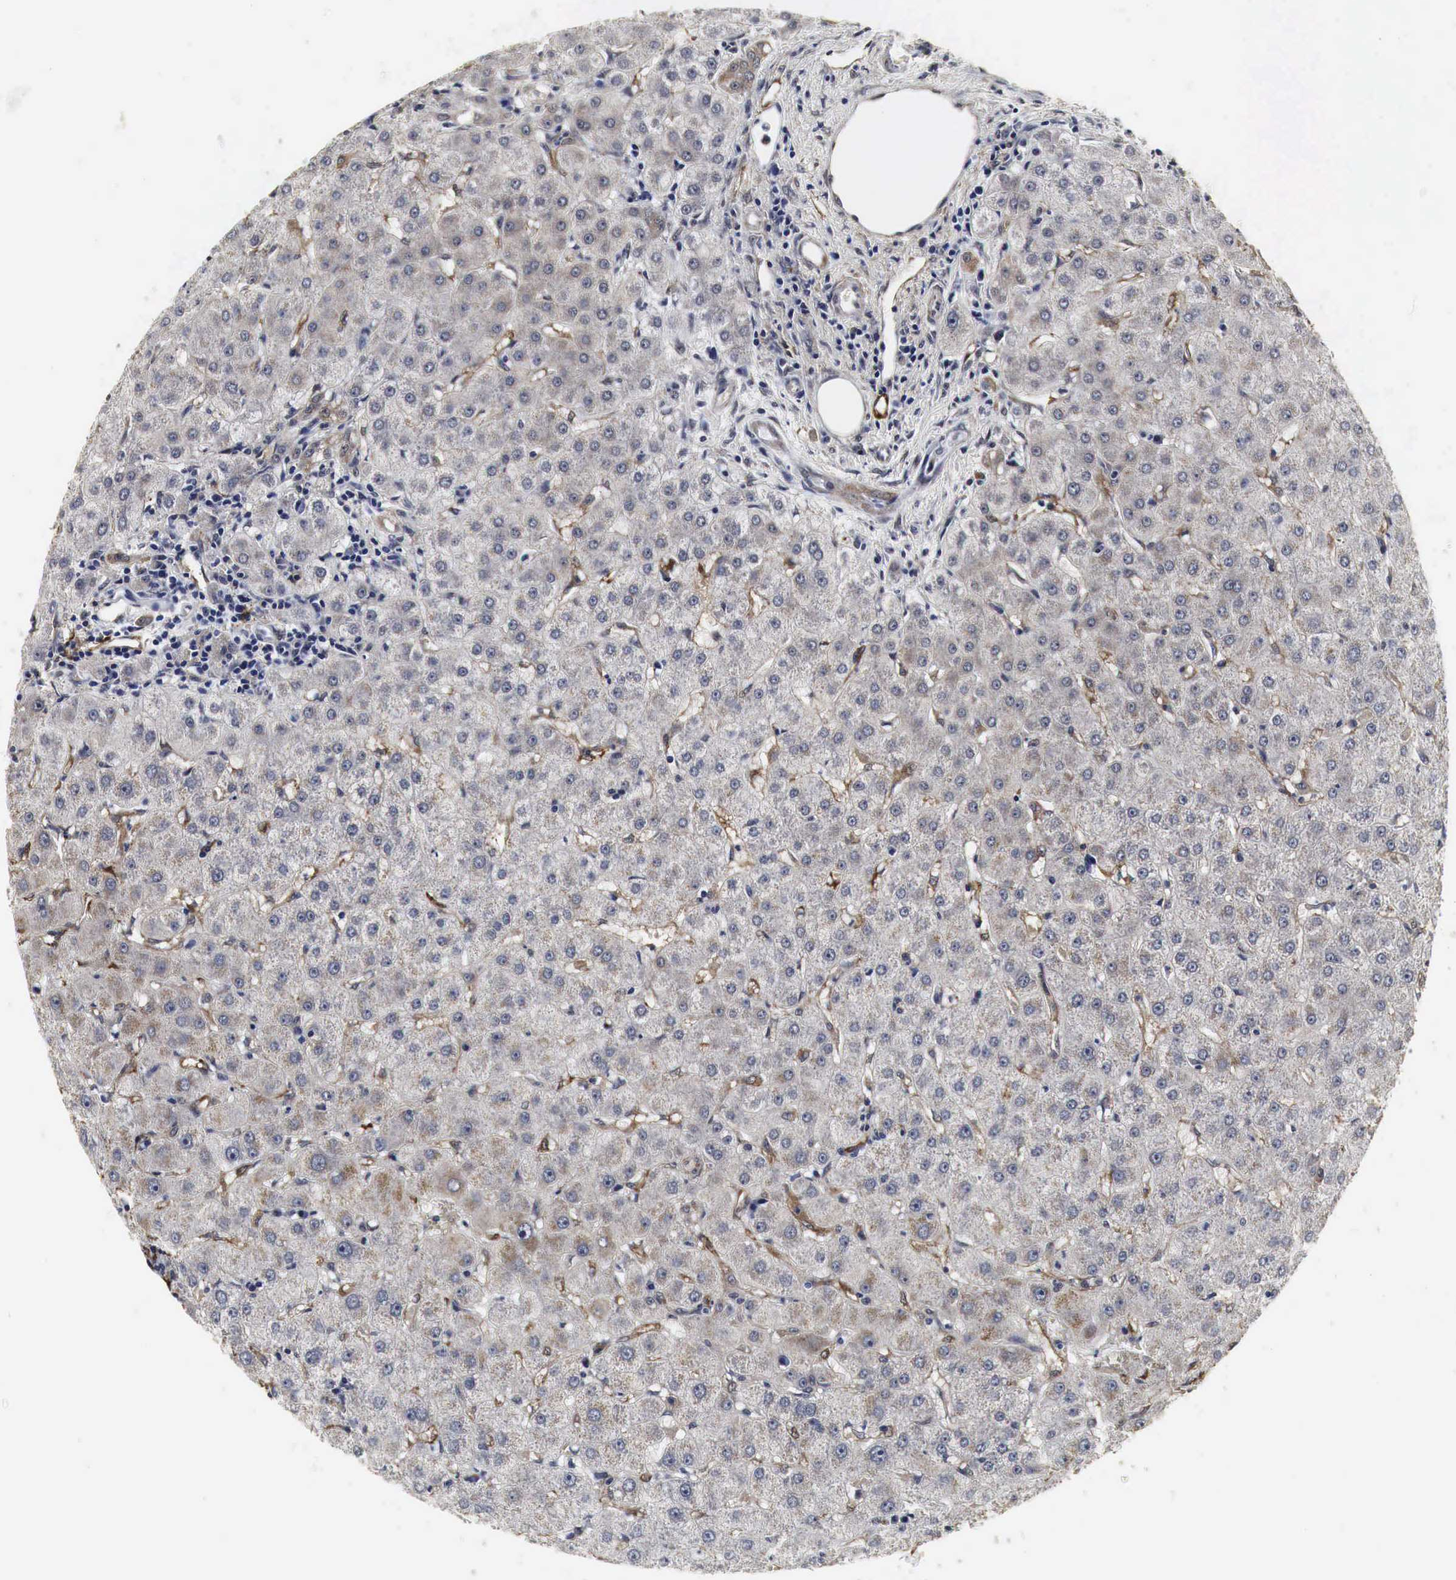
{"staining": {"intensity": "moderate", "quantity": "25%-75%", "location": "cytoplasmic/membranous"}, "tissue": "liver", "cell_type": "Cholangiocytes", "image_type": "normal", "snomed": [{"axis": "morphology", "description": "Normal tissue, NOS"}, {"axis": "topography", "description": "Liver"}], "caption": "Immunohistochemical staining of benign human liver demonstrates moderate cytoplasmic/membranous protein staining in approximately 25%-75% of cholangiocytes. (Brightfield microscopy of DAB IHC at high magnification).", "gene": "SPIN1", "patient": {"sex": "female", "age": 79}}